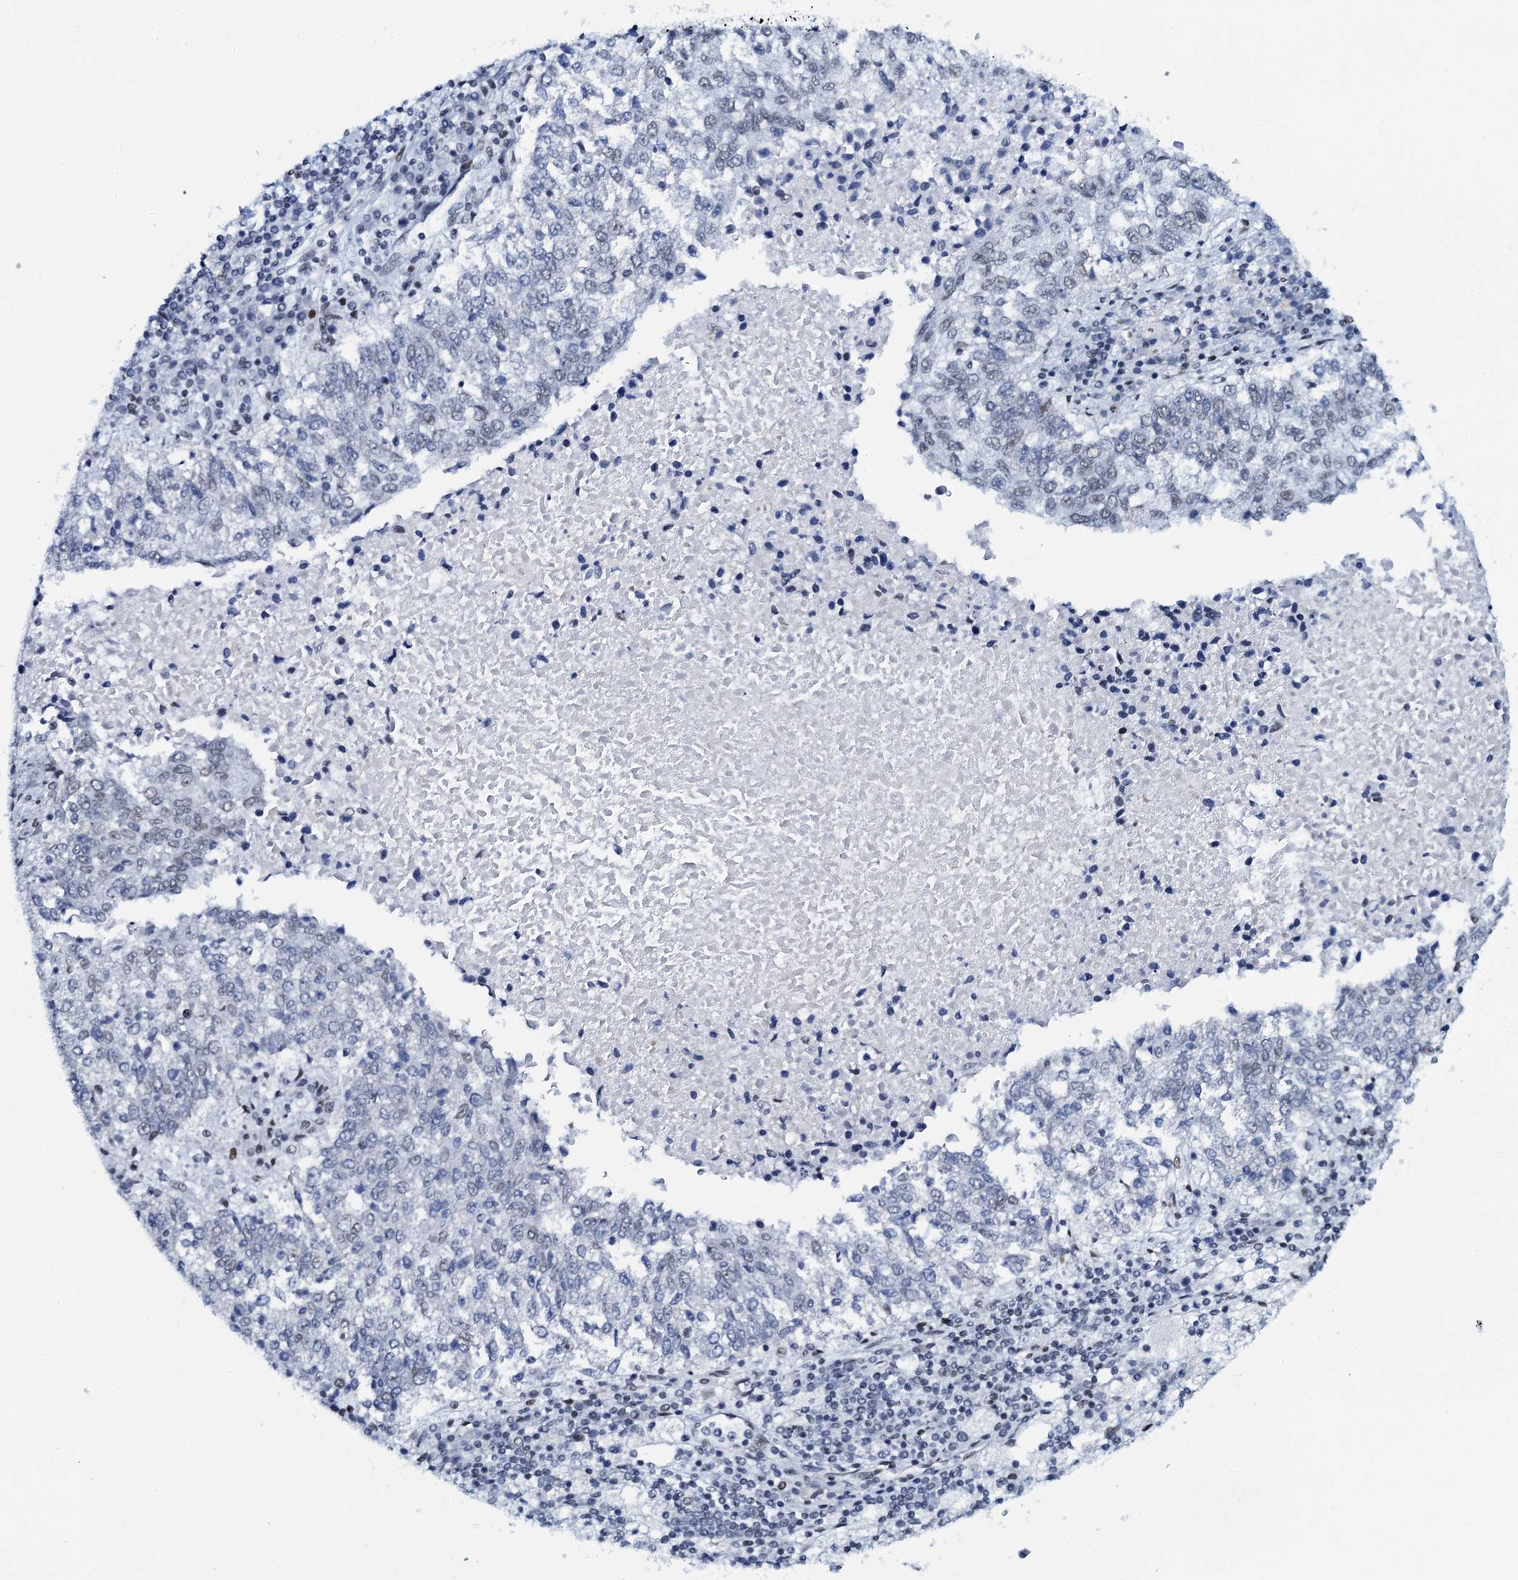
{"staining": {"intensity": "negative", "quantity": "none", "location": "none"}, "tissue": "lung cancer", "cell_type": "Tumor cells", "image_type": "cancer", "snomed": [{"axis": "morphology", "description": "Squamous cell carcinoma, NOS"}, {"axis": "topography", "description": "Lung"}], "caption": "Lung cancer stained for a protein using IHC reveals no positivity tumor cells.", "gene": "HNRNPUL2", "patient": {"sex": "male", "age": 73}}